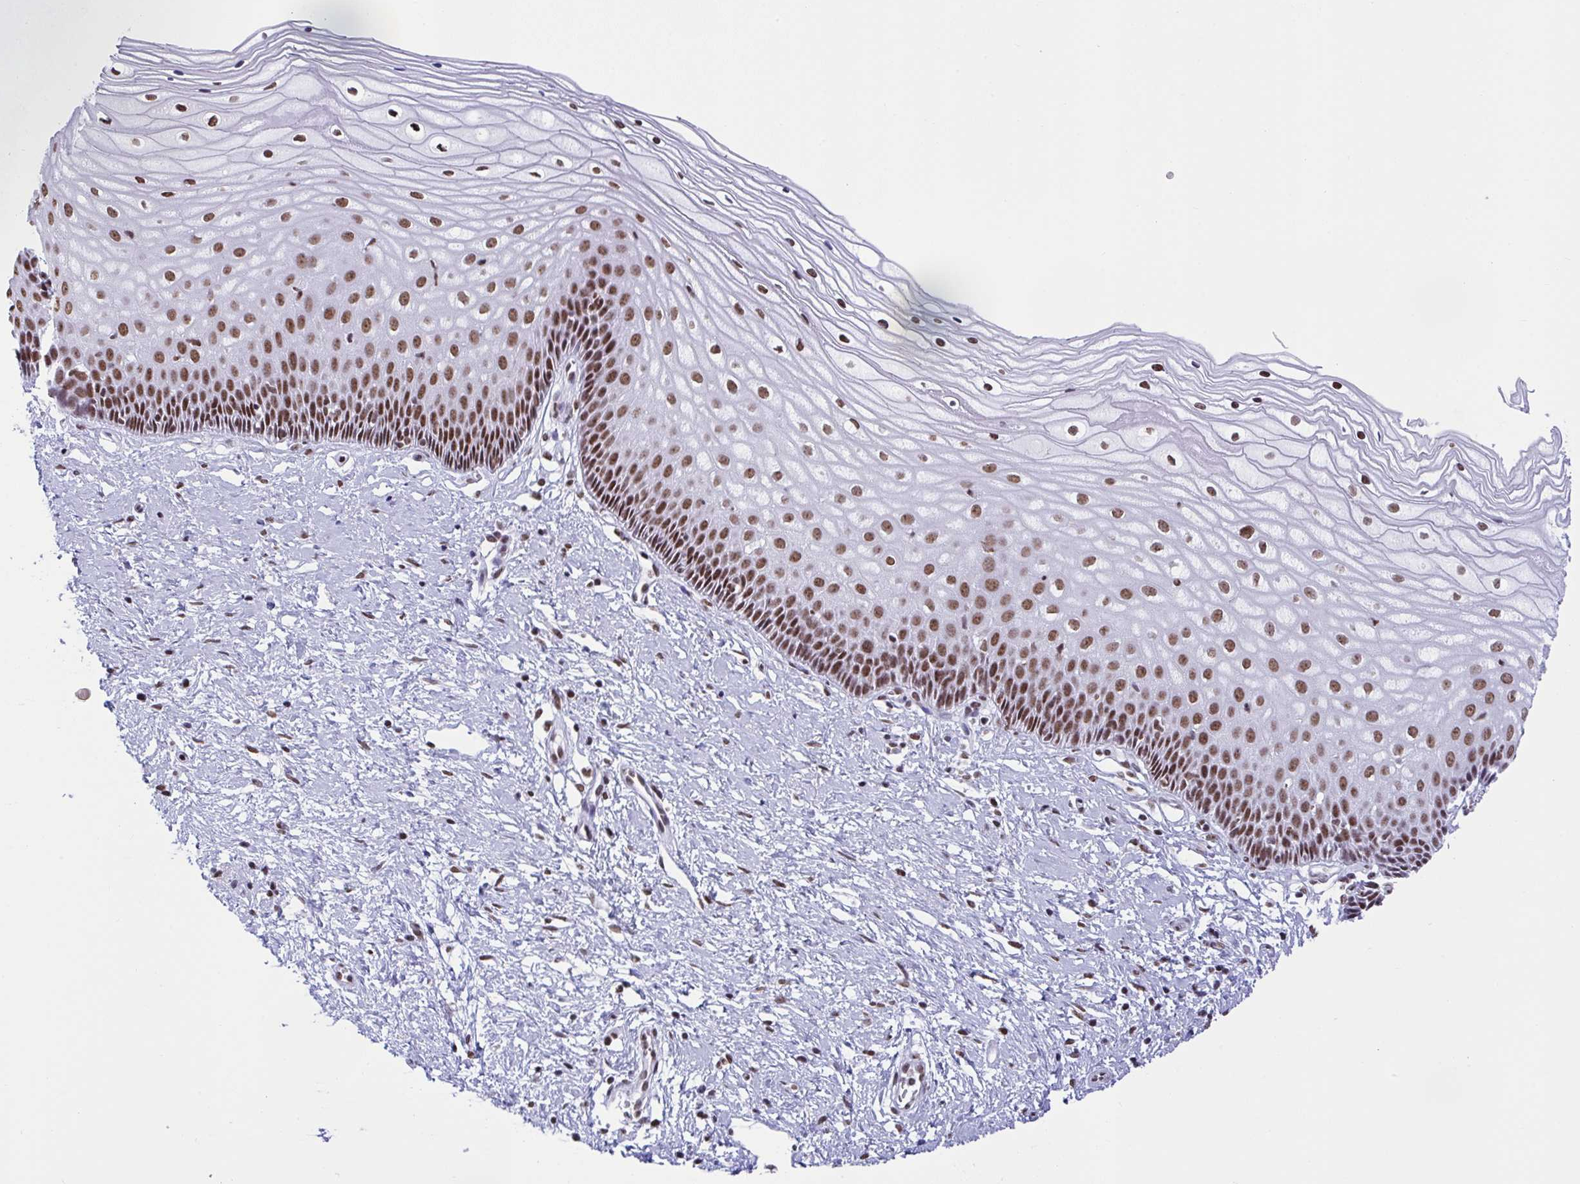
{"staining": {"intensity": "strong", "quantity": ">75%", "location": "nuclear"}, "tissue": "cervix", "cell_type": "Glandular cells", "image_type": "normal", "snomed": [{"axis": "morphology", "description": "Normal tissue, NOS"}, {"axis": "topography", "description": "Cervix"}], "caption": "An image of human cervix stained for a protein demonstrates strong nuclear brown staining in glandular cells. (Stains: DAB (3,3'-diaminobenzidine) in brown, nuclei in blue, Microscopy: brightfield microscopy at high magnification).", "gene": "DDX52", "patient": {"sex": "female", "age": 36}}